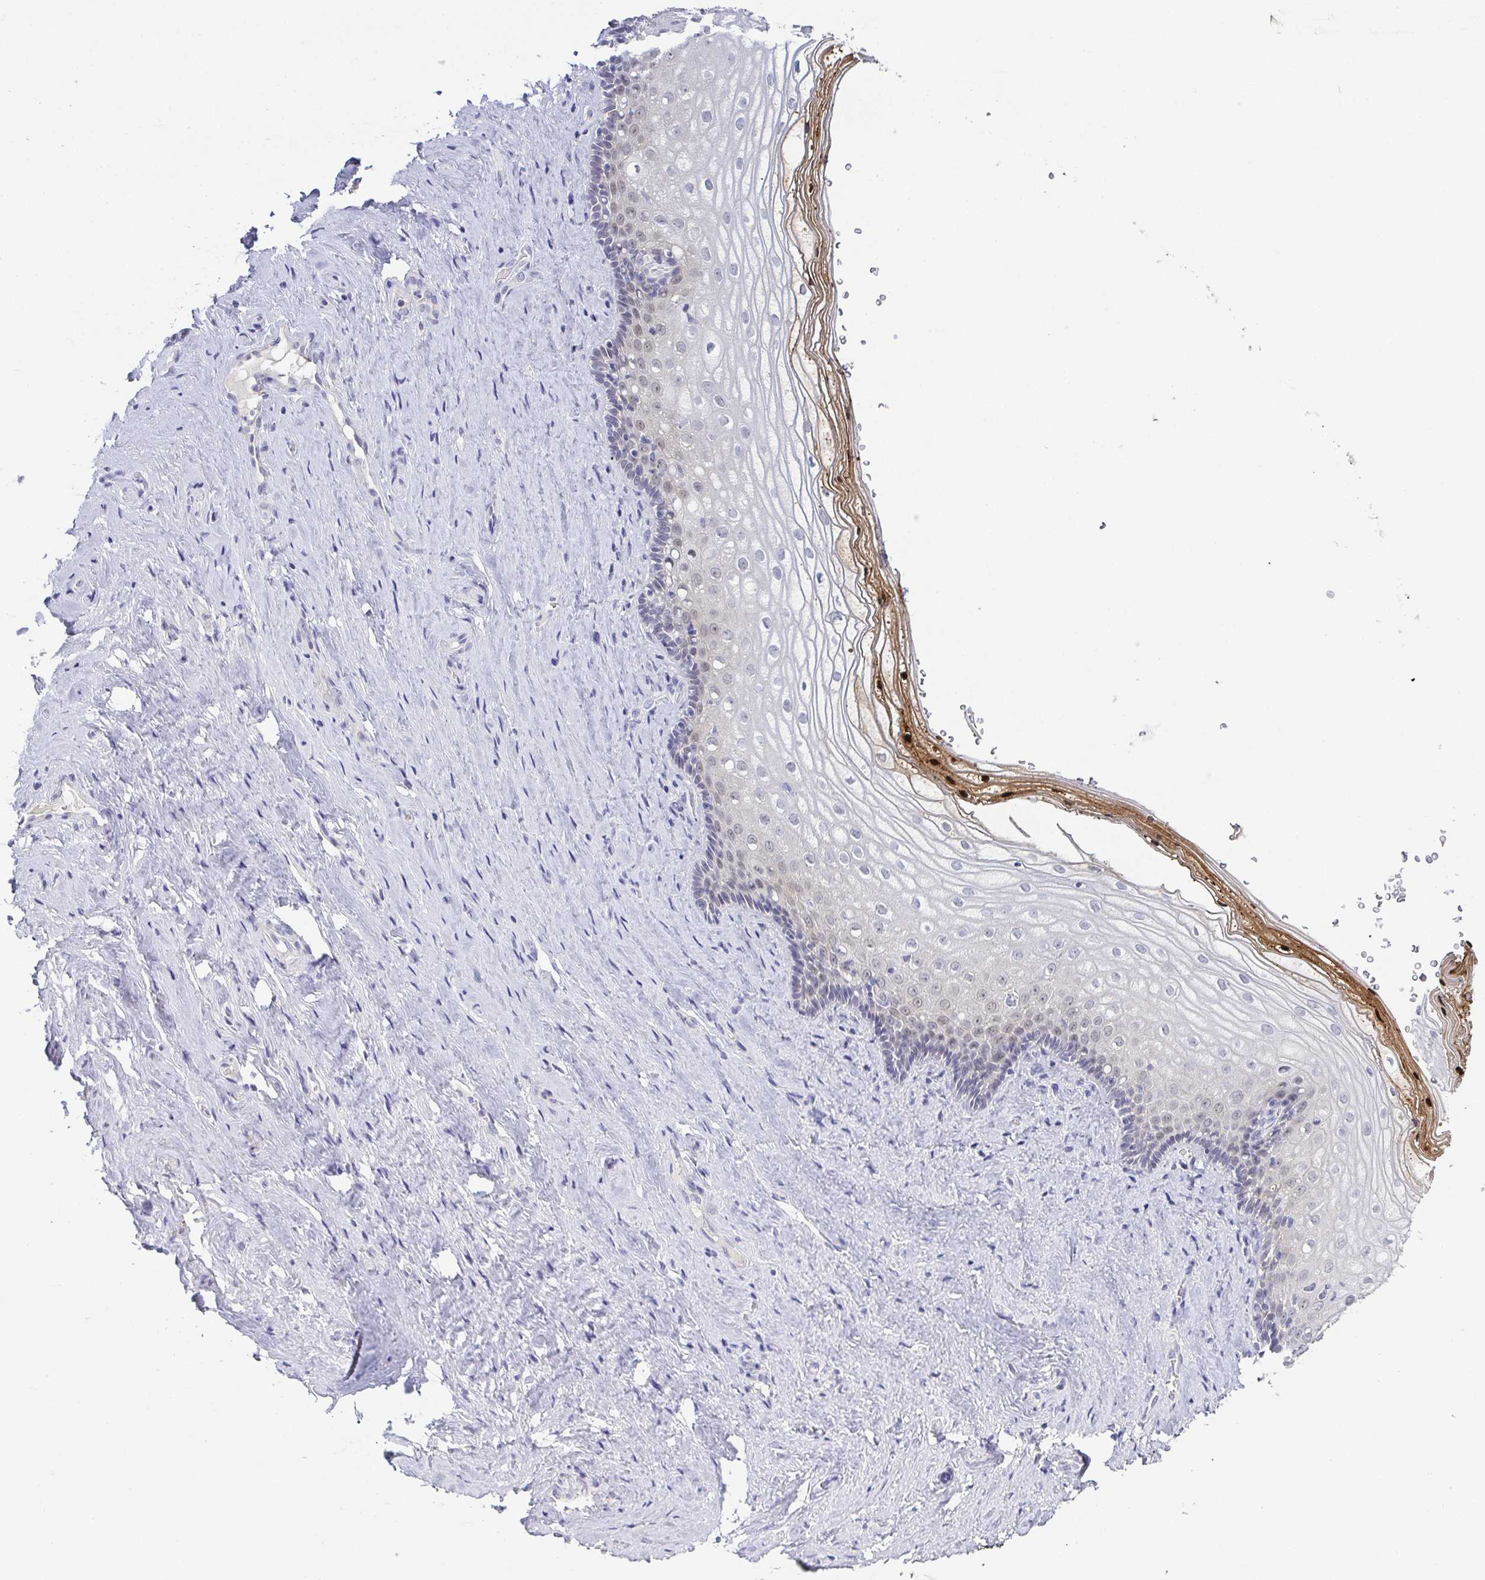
{"staining": {"intensity": "strong", "quantity": "<25%", "location": "cytoplasmic/membranous,nuclear"}, "tissue": "vagina", "cell_type": "Squamous epithelial cells", "image_type": "normal", "snomed": [{"axis": "morphology", "description": "Normal tissue, NOS"}, {"axis": "topography", "description": "Vagina"}], "caption": "High-magnification brightfield microscopy of normal vagina stained with DAB (3,3'-diaminobenzidine) (brown) and counterstained with hematoxylin (blue). squamous epithelial cells exhibit strong cytoplasmic/membranous,nuclear expression is seen in approximately<25% of cells.", "gene": "RNASE7", "patient": {"sex": "female", "age": 42}}